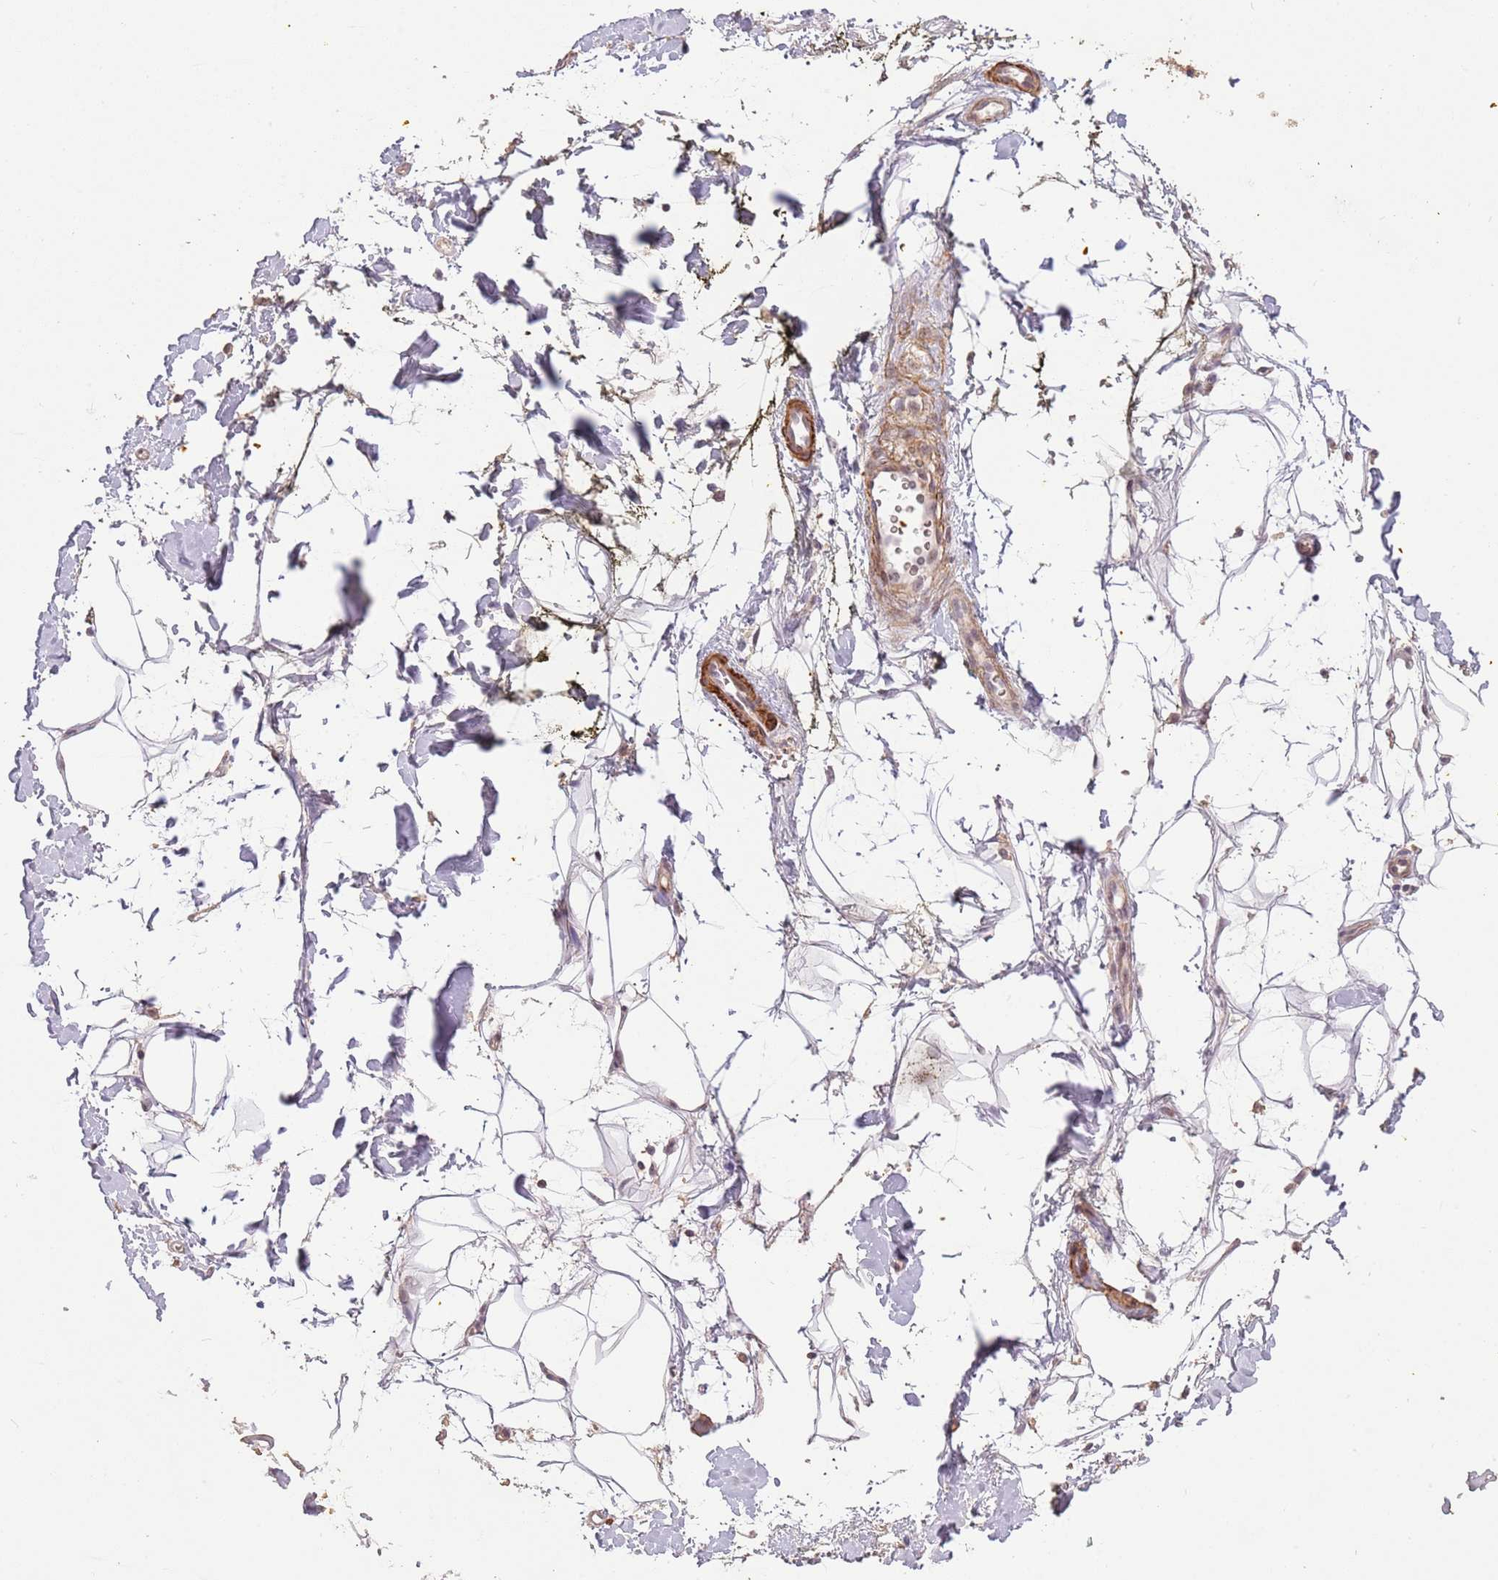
{"staining": {"intensity": "negative", "quantity": "none", "location": "none"}, "tissue": "adipose tissue", "cell_type": "Adipocytes", "image_type": "normal", "snomed": [{"axis": "morphology", "description": "Normal tissue, NOS"}, {"axis": "morphology", "description": "Adenocarcinoma, NOS"}, {"axis": "topography", "description": "Pancreas"}, {"axis": "topography", "description": "Peripheral nerve tissue"}], "caption": "DAB (3,3'-diaminobenzidine) immunohistochemical staining of normal adipose tissue exhibits no significant staining in adipocytes. Nuclei are stained in blue.", "gene": "ADTRP", "patient": {"sex": "male", "age": 59}}